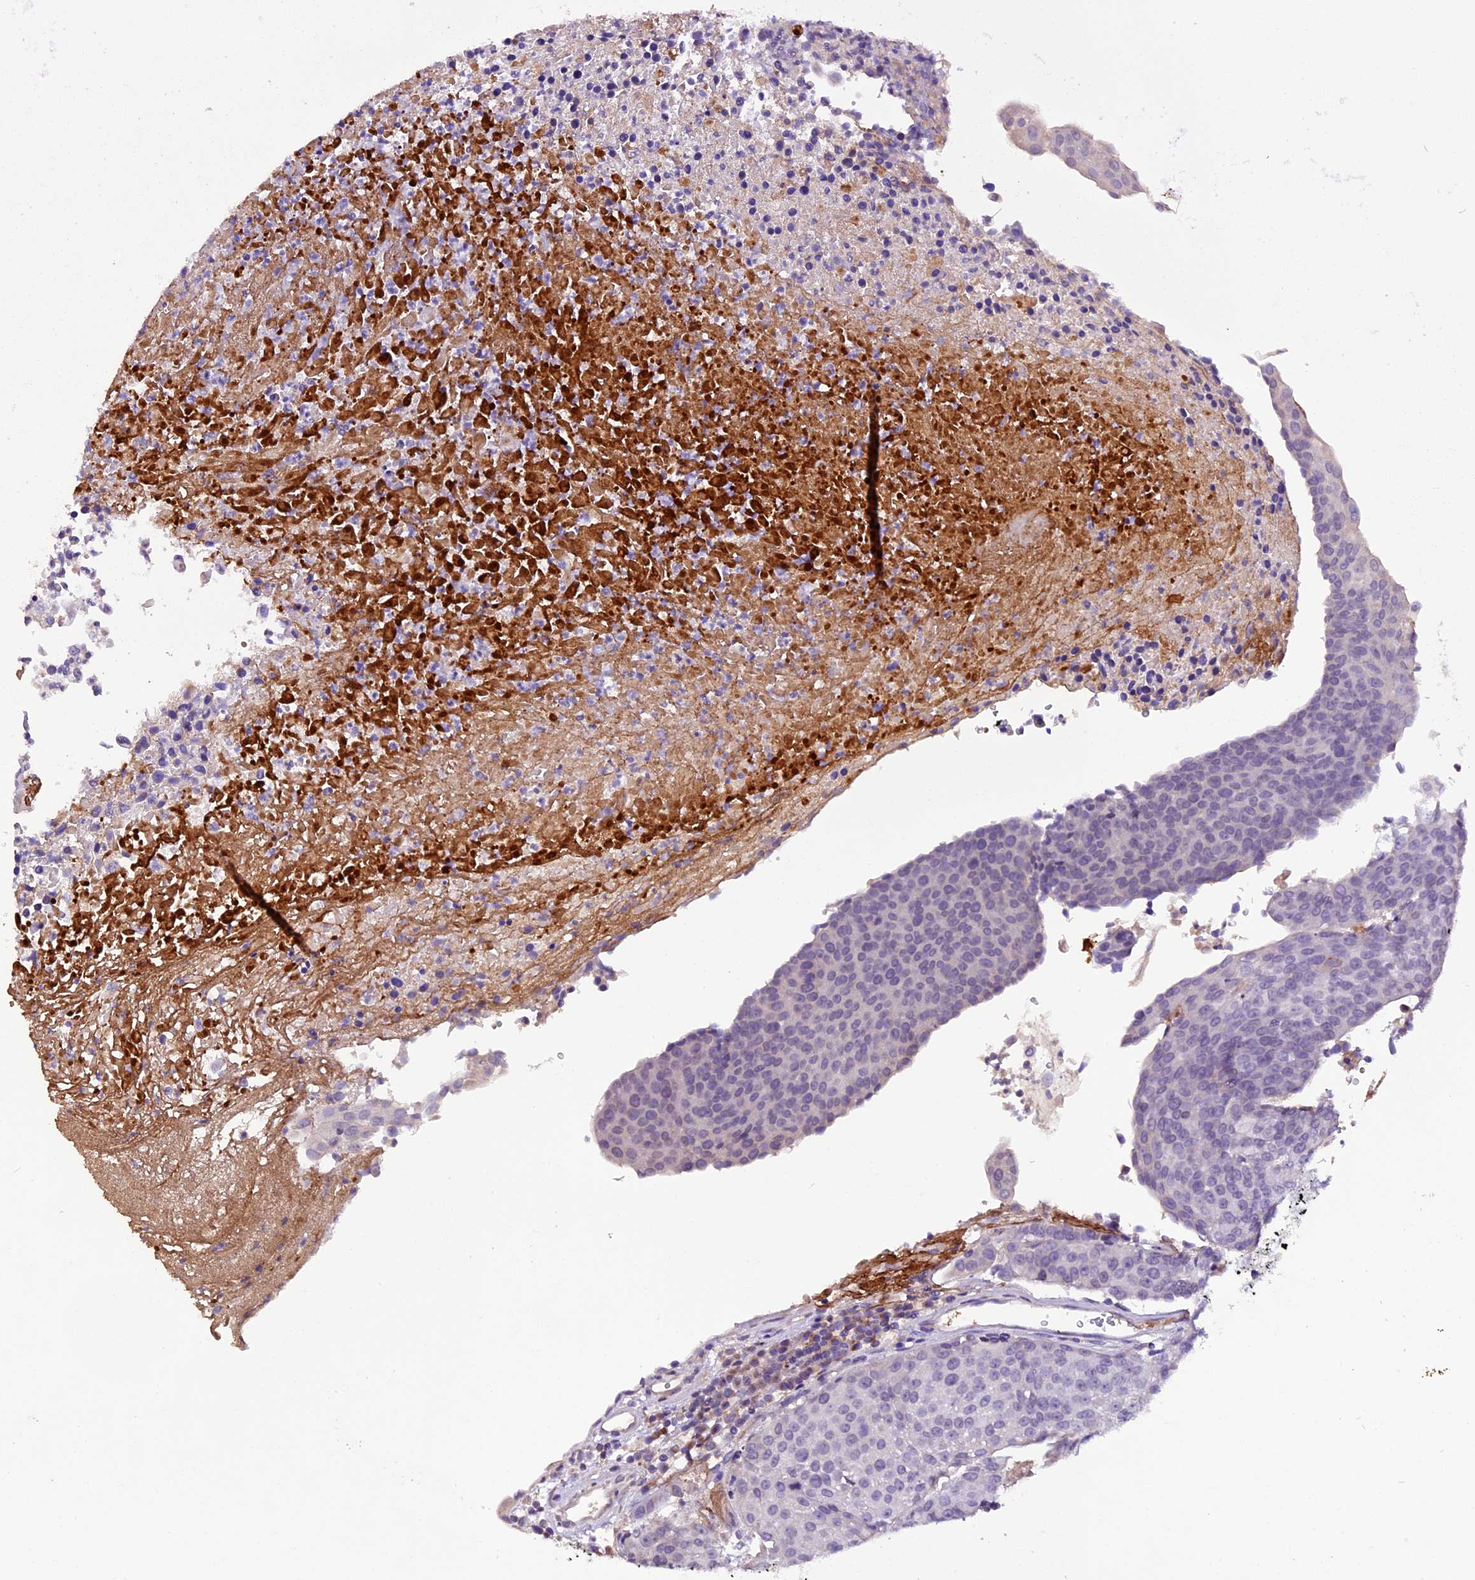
{"staining": {"intensity": "negative", "quantity": "none", "location": "none"}, "tissue": "urothelial cancer", "cell_type": "Tumor cells", "image_type": "cancer", "snomed": [{"axis": "morphology", "description": "Urothelial carcinoma, High grade"}, {"axis": "topography", "description": "Urinary bladder"}], "caption": "The photomicrograph reveals no staining of tumor cells in urothelial cancer.", "gene": "MEX3B", "patient": {"sex": "female", "age": 85}}